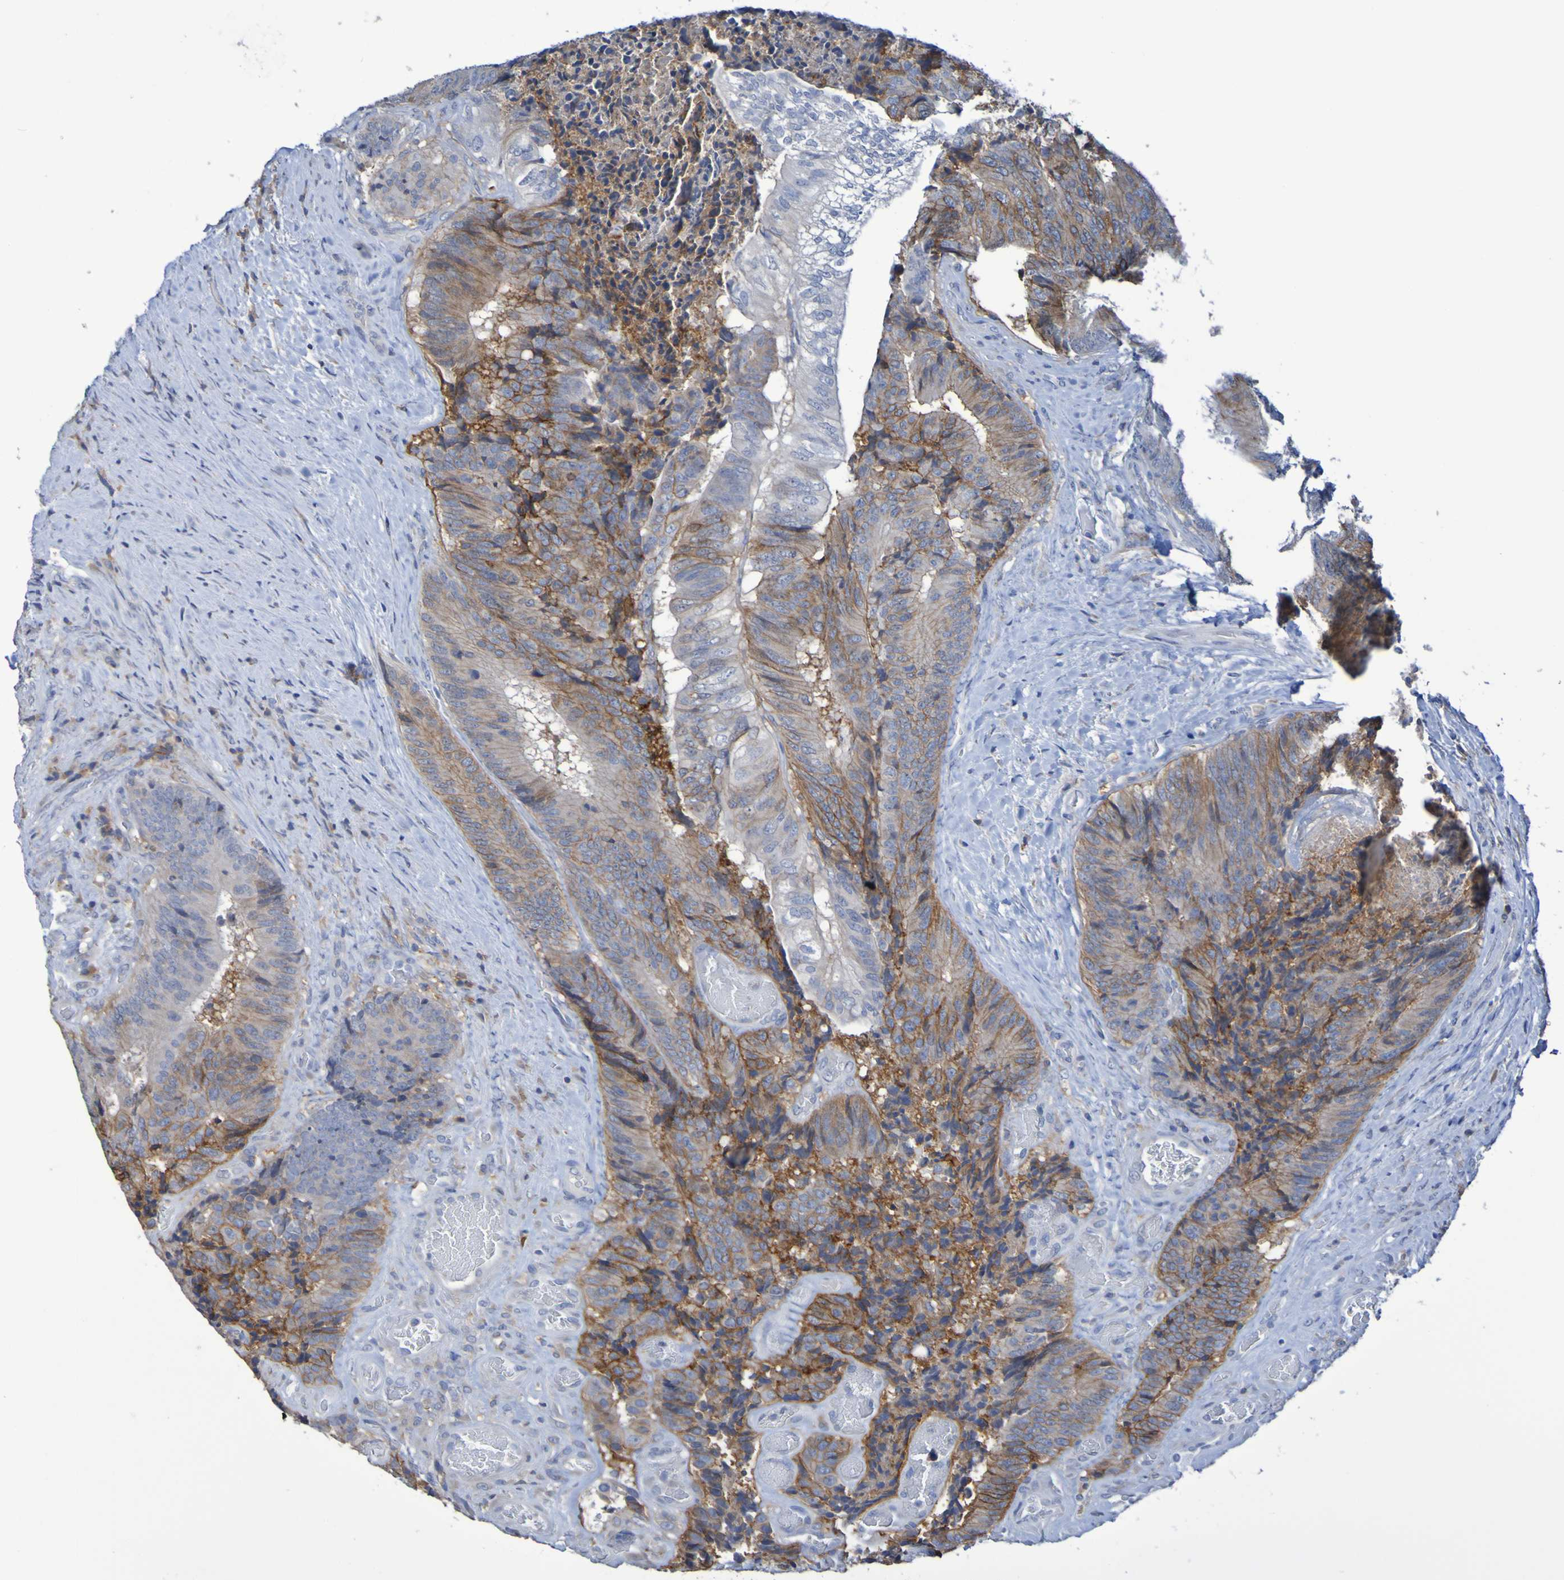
{"staining": {"intensity": "moderate", "quantity": "25%-75%", "location": "cytoplasmic/membranous"}, "tissue": "colorectal cancer", "cell_type": "Tumor cells", "image_type": "cancer", "snomed": [{"axis": "morphology", "description": "Adenocarcinoma, NOS"}, {"axis": "topography", "description": "Rectum"}], "caption": "DAB (3,3'-diaminobenzidine) immunohistochemical staining of colorectal cancer exhibits moderate cytoplasmic/membranous protein positivity in approximately 25%-75% of tumor cells.", "gene": "SLC3A2", "patient": {"sex": "male", "age": 72}}